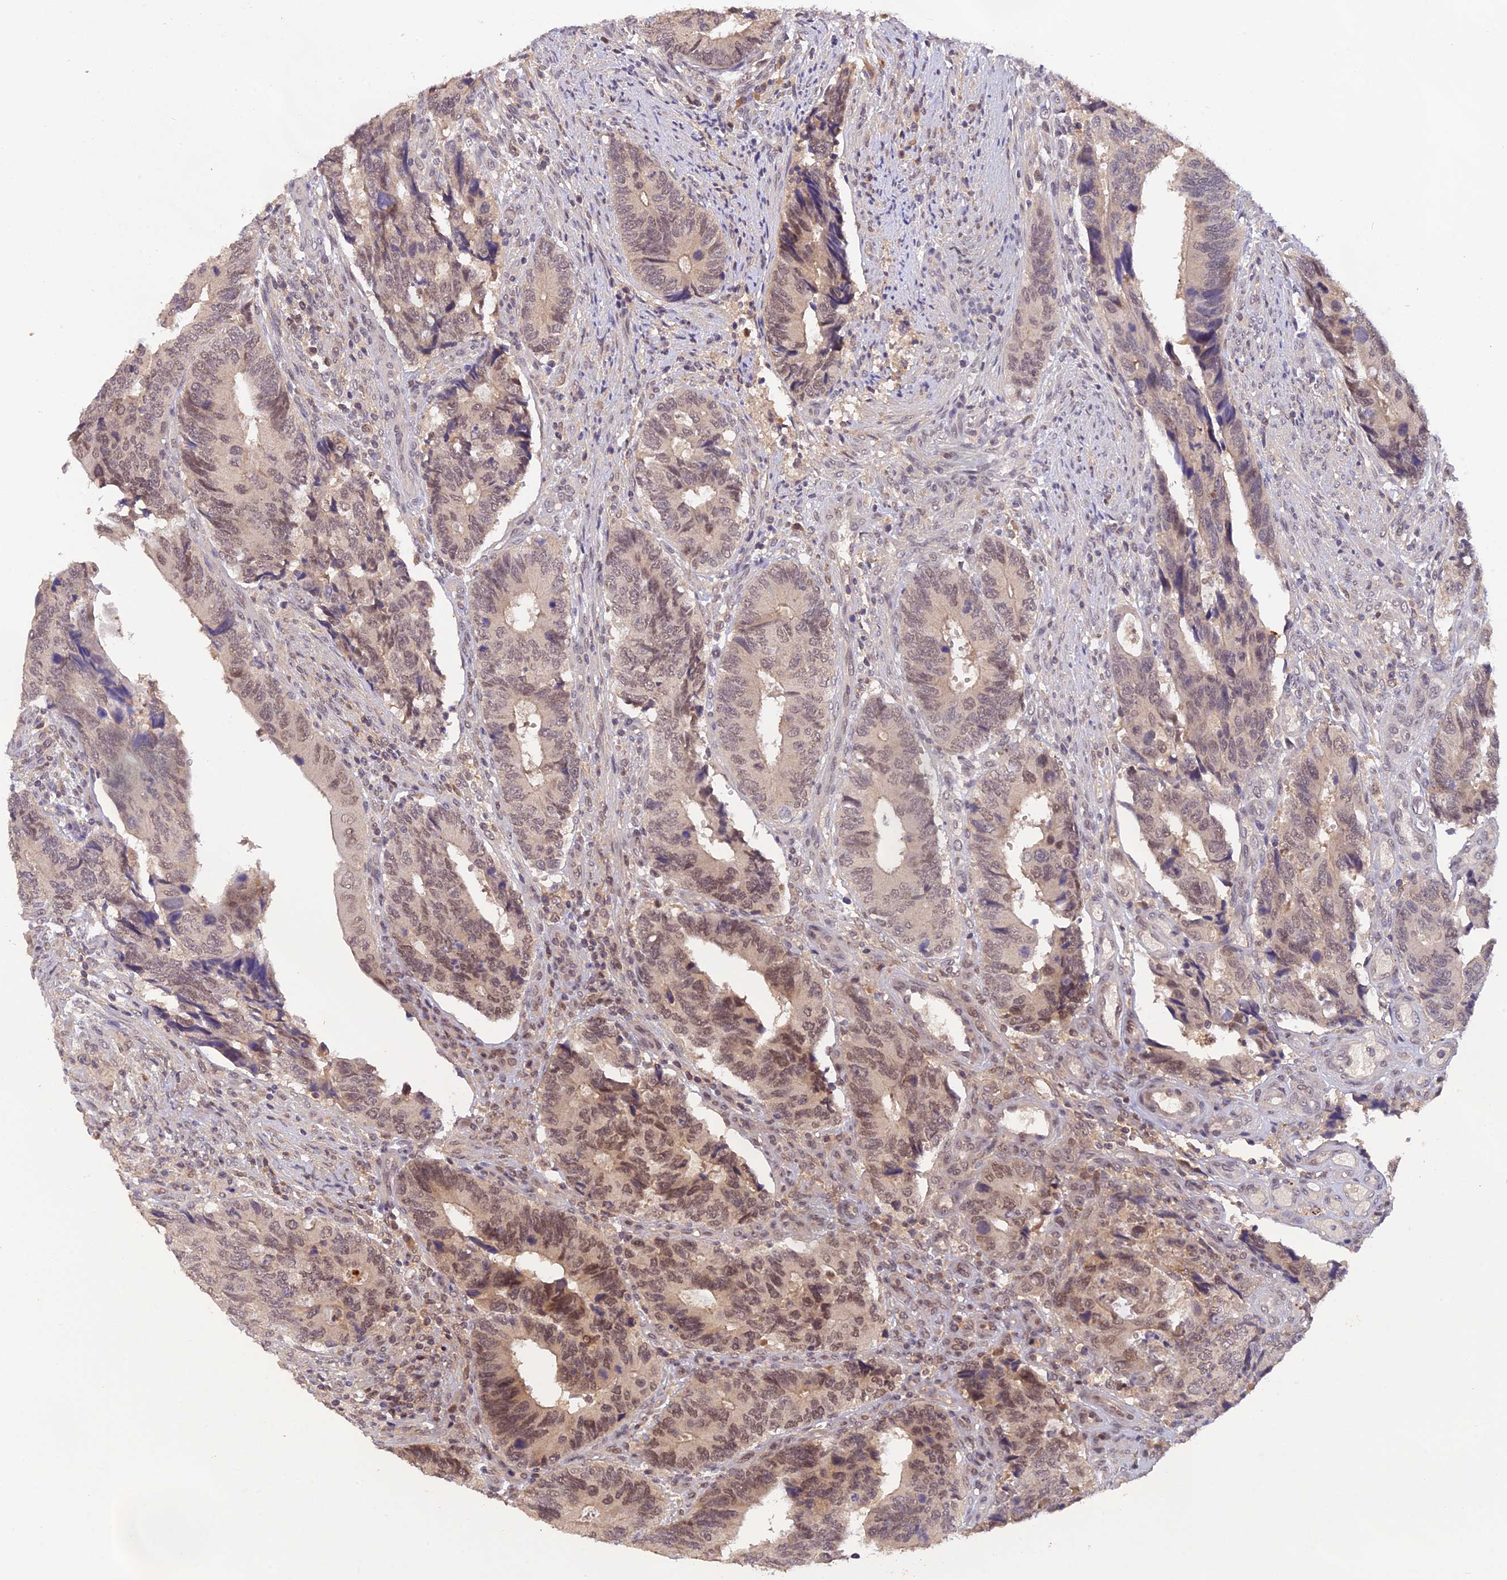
{"staining": {"intensity": "moderate", "quantity": "25%-75%", "location": "nuclear"}, "tissue": "colorectal cancer", "cell_type": "Tumor cells", "image_type": "cancer", "snomed": [{"axis": "morphology", "description": "Adenocarcinoma, NOS"}, {"axis": "topography", "description": "Colon"}], "caption": "Immunohistochemistry staining of colorectal adenocarcinoma, which reveals medium levels of moderate nuclear positivity in about 25%-75% of tumor cells indicating moderate nuclear protein expression. The staining was performed using DAB (brown) for protein detection and nuclei were counterstained in hematoxylin (blue).", "gene": "ZNF436", "patient": {"sex": "male", "age": 87}}